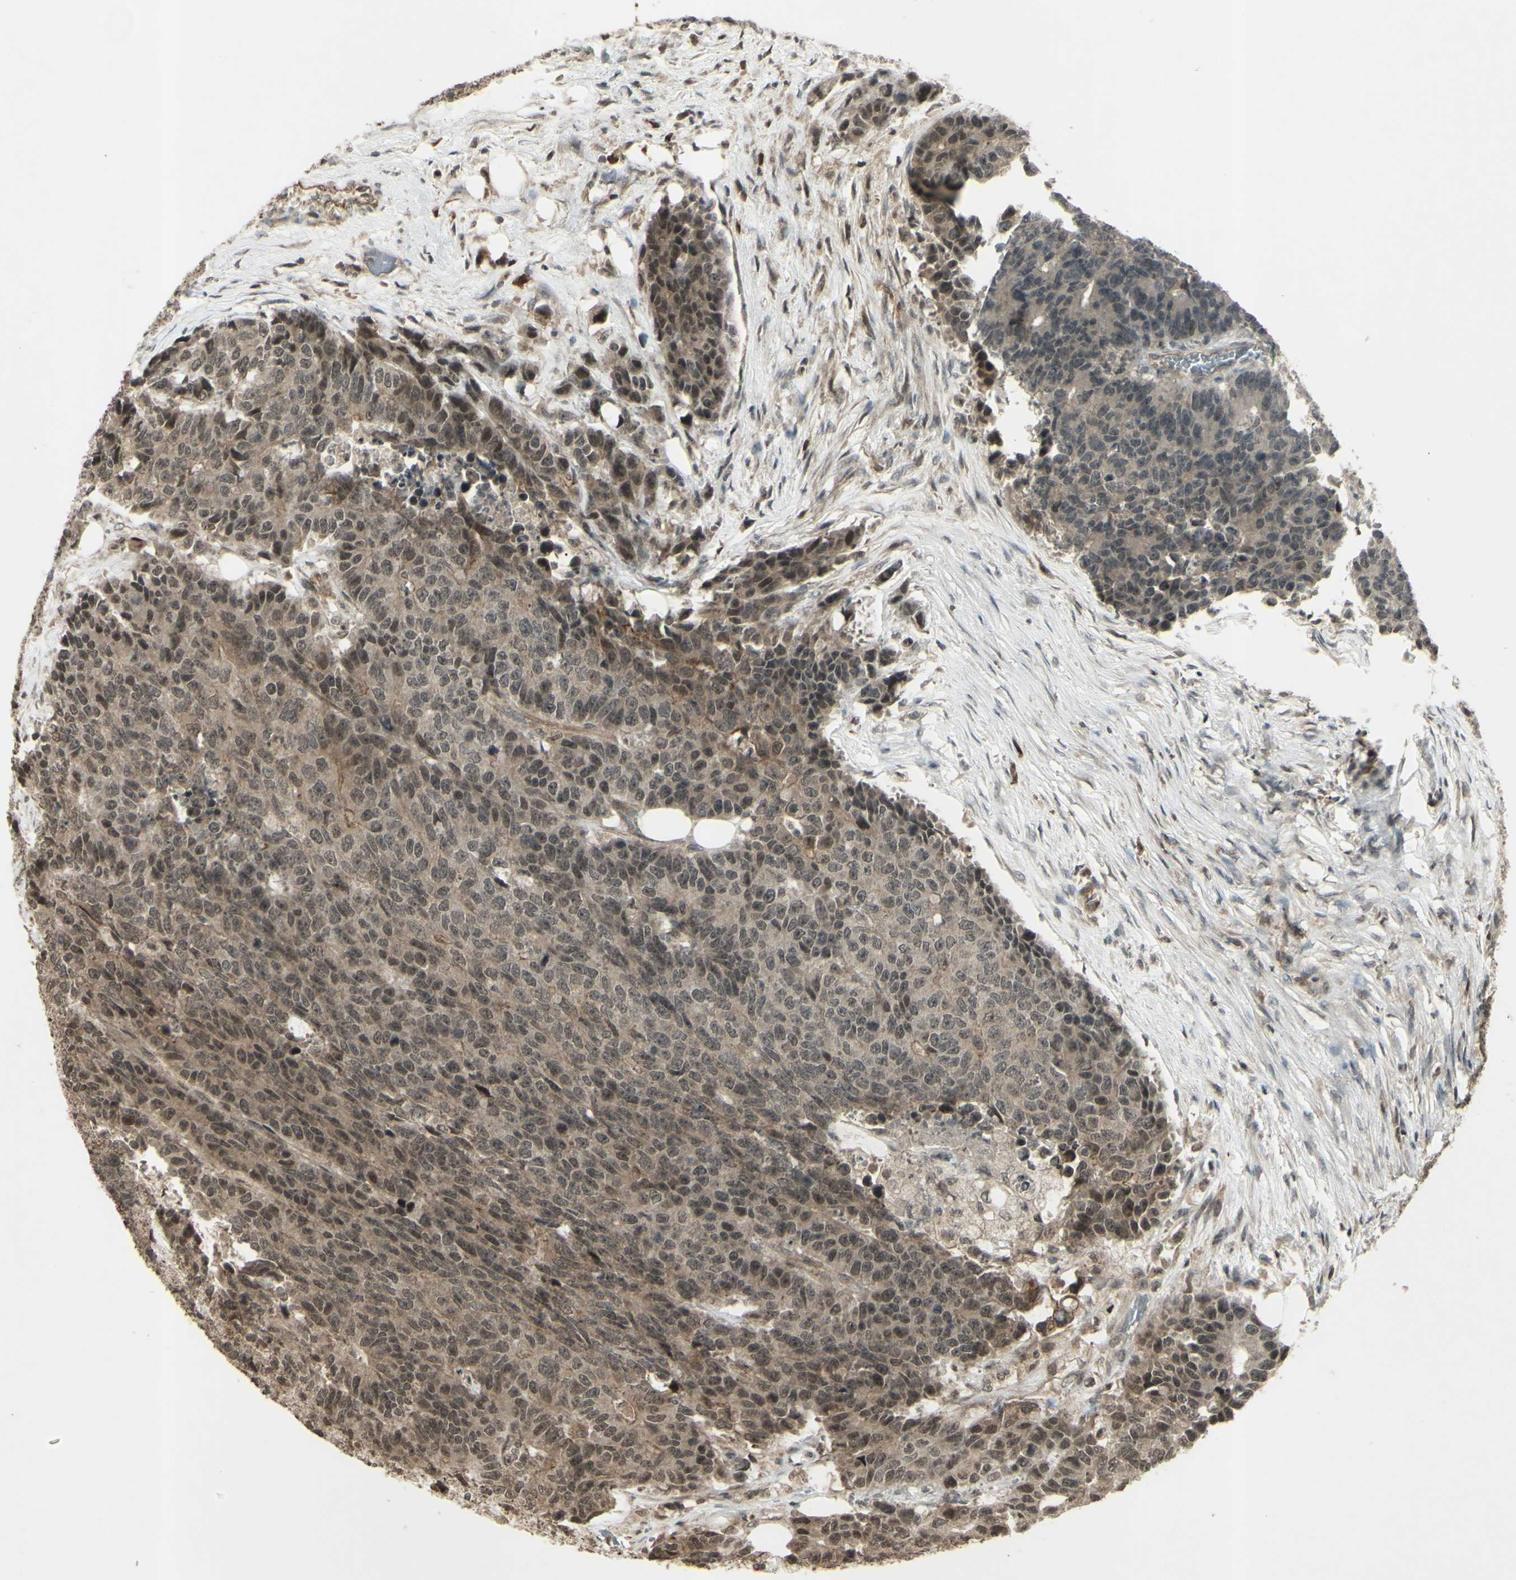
{"staining": {"intensity": "weak", "quantity": ">75%", "location": "cytoplasmic/membranous,nuclear"}, "tissue": "colorectal cancer", "cell_type": "Tumor cells", "image_type": "cancer", "snomed": [{"axis": "morphology", "description": "Adenocarcinoma, NOS"}, {"axis": "topography", "description": "Colon"}], "caption": "This photomicrograph exhibits colorectal adenocarcinoma stained with immunohistochemistry to label a protein in brown. The cytoplasmic/membranous and nuclear of tumor cells show weak positivity for the protein. Nuclei are counter-stained blue.", "gene": "BLNK", "patient": {"sex": "female", "age": 86}}